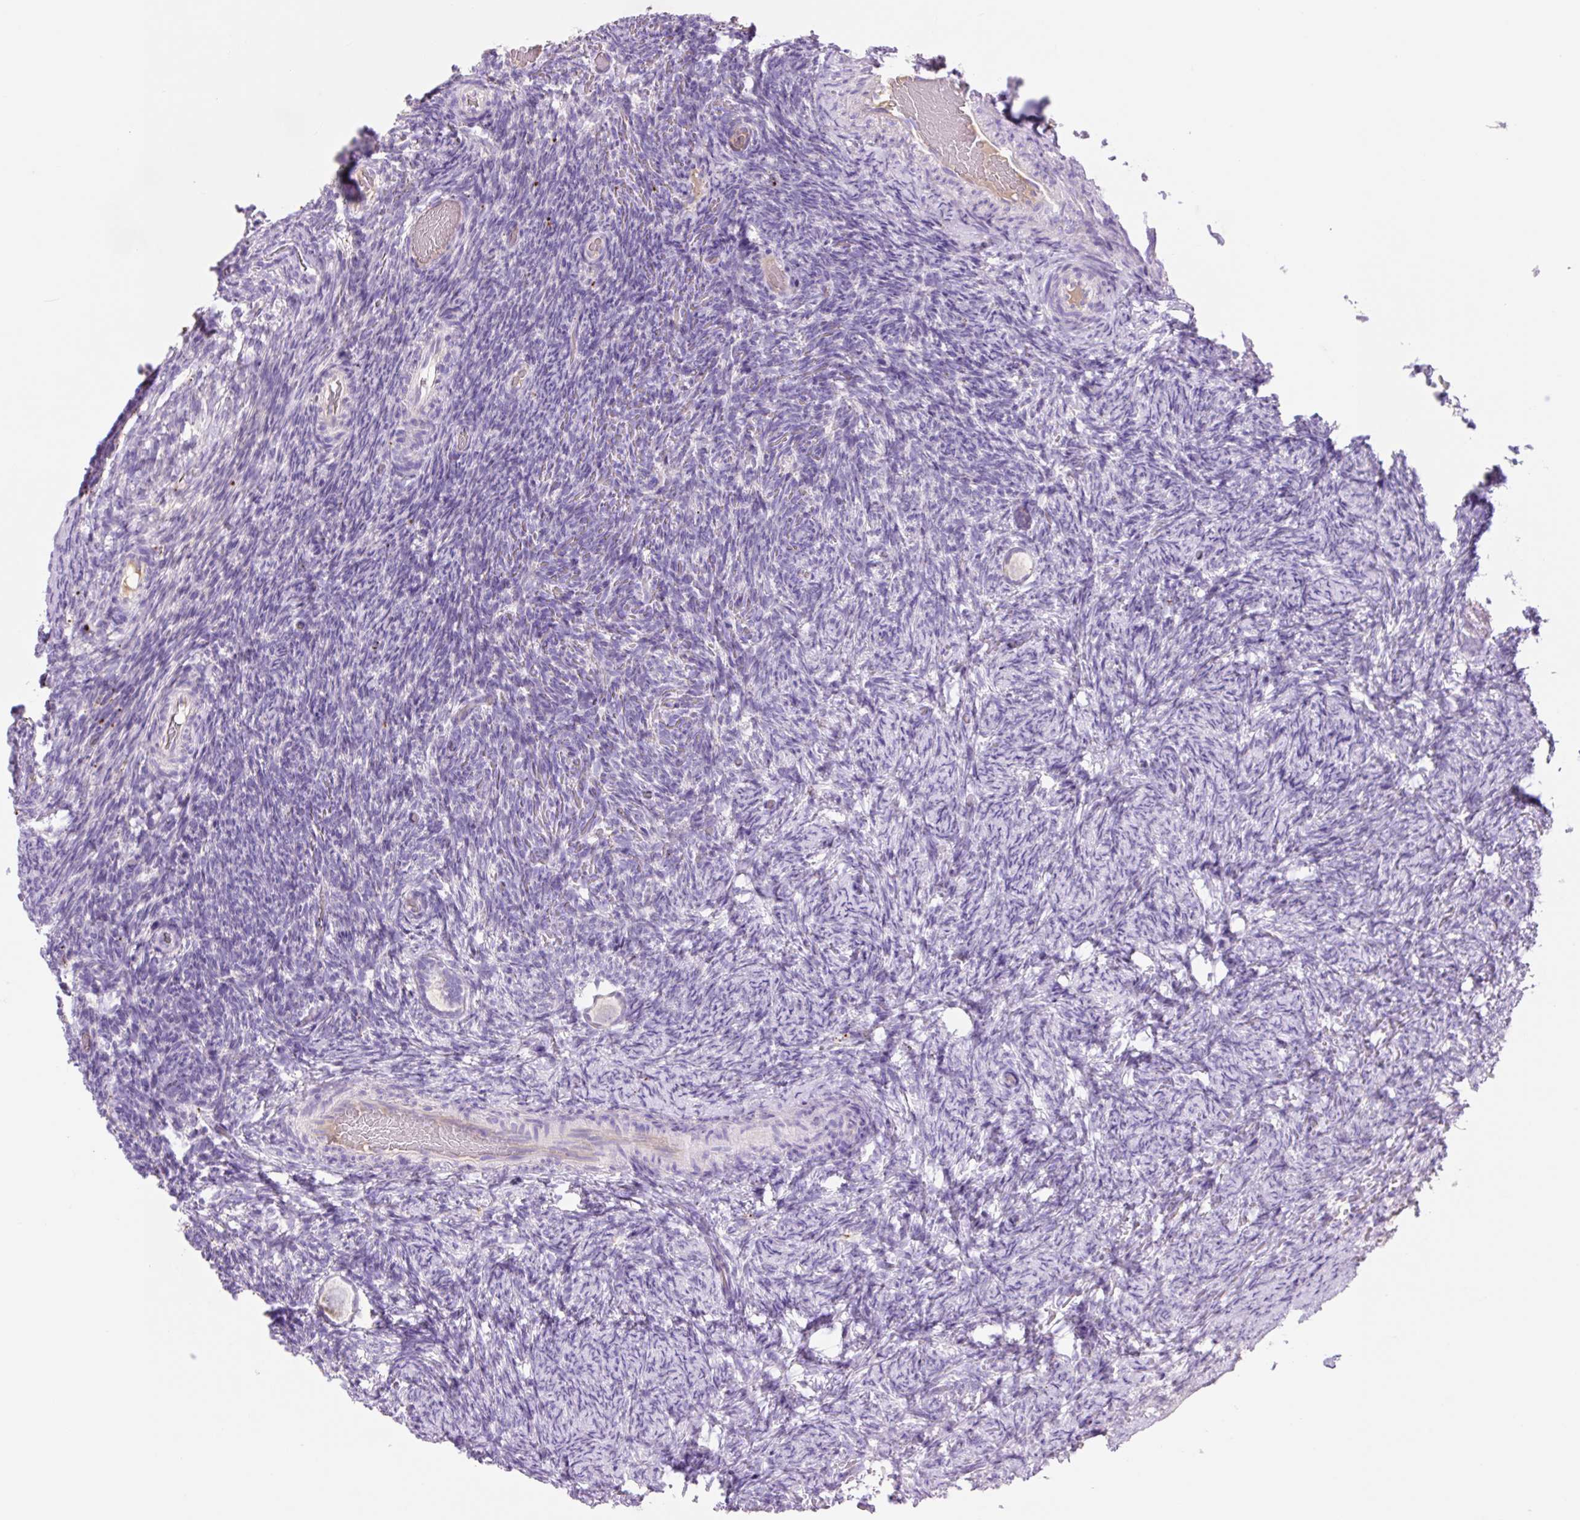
{"staining": {"intensity": "negative", "quantity": "none", "location": "none"}, "tissue": "ovary", "cell_type": "Follicle cells", "image_type": "normal", "snomed": [{"axis": "morphology", "description": "Normal tissue, NOS"}, {"axis": "topography", "description": "Ovary"}], "caption": "Immunohistochemistry (IHC) of normal human ovary reveals no expression in follicle cells.", "gene": "HEXA", "patient": {"sex": "female", "age": 34}}